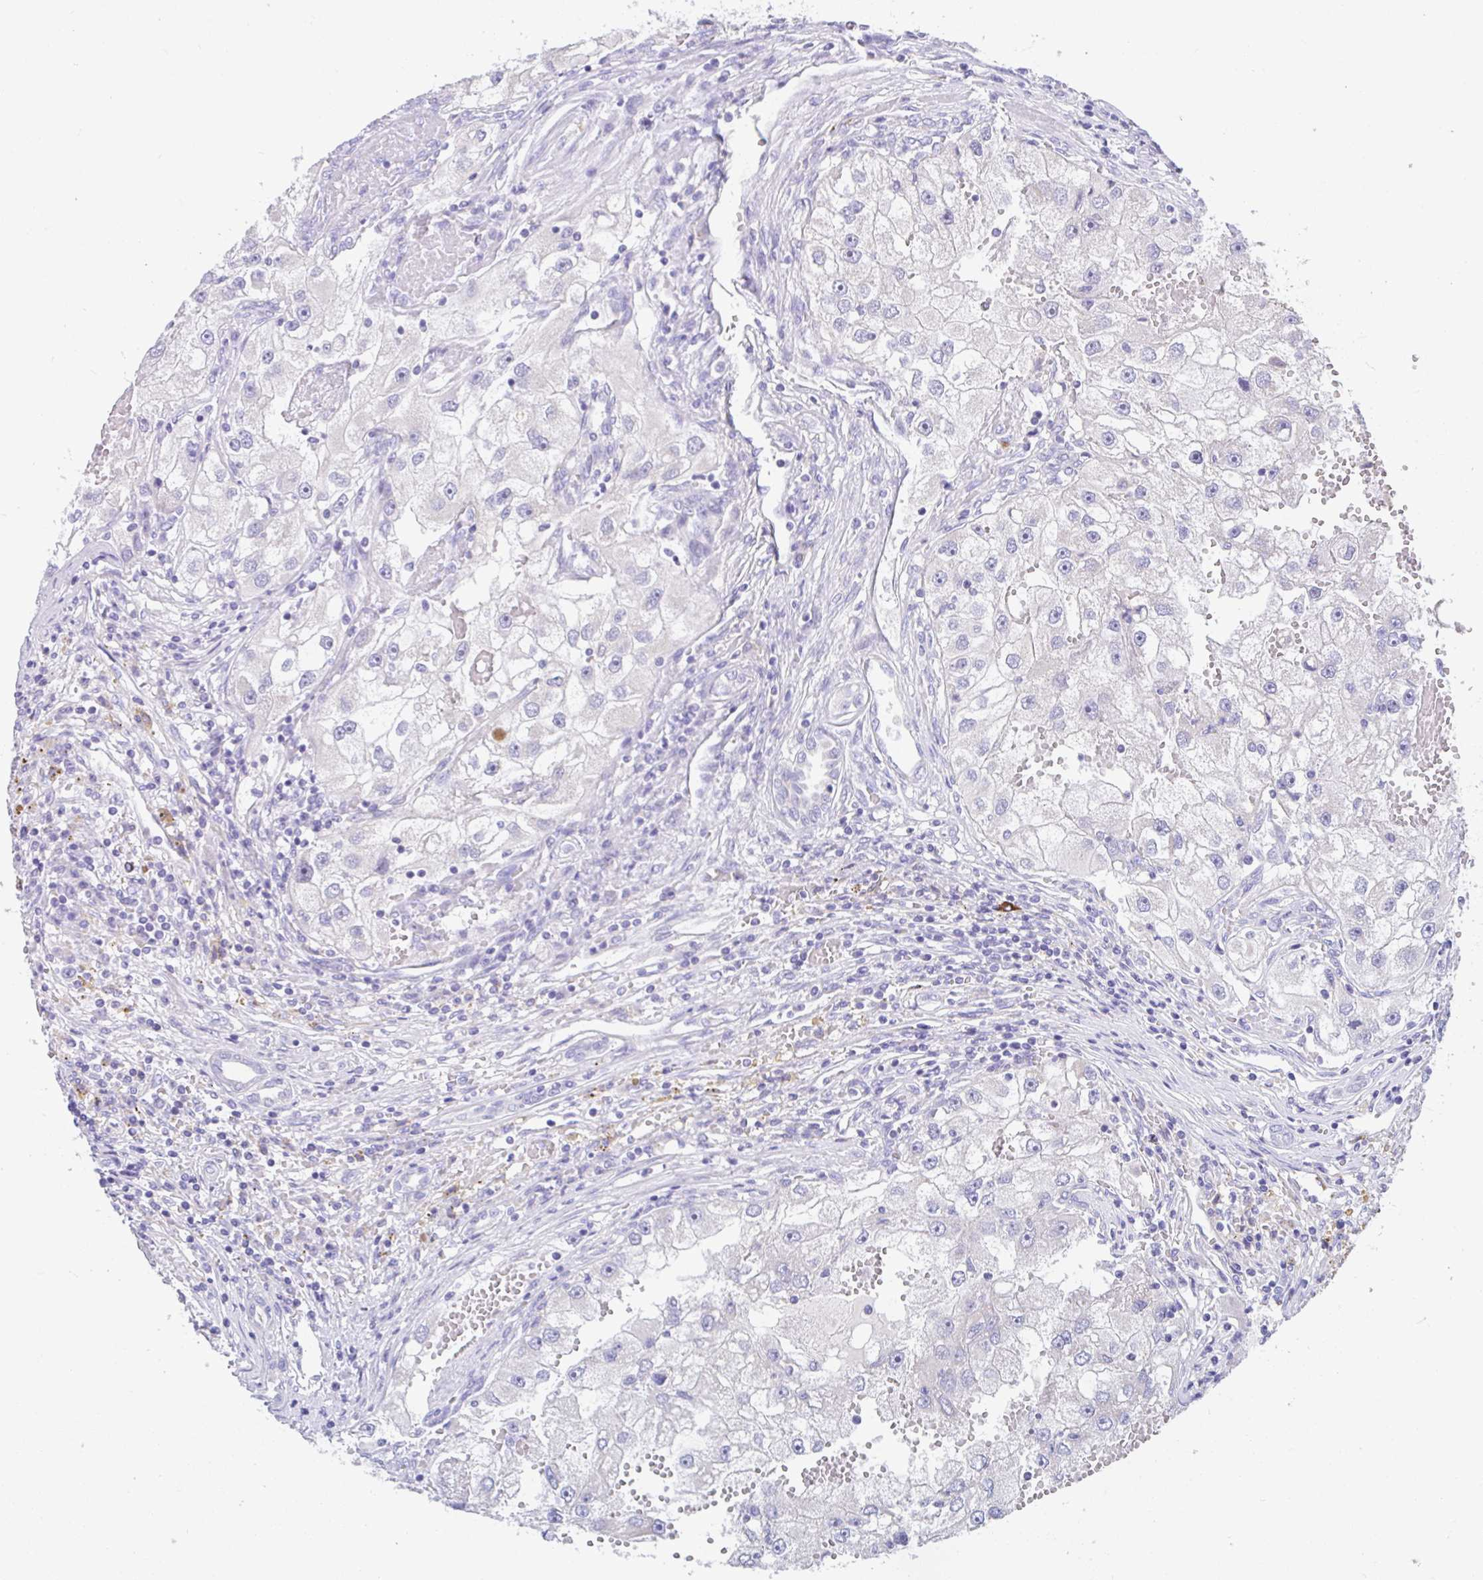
{"staining": {"intensity": "negative", "quantity": "none", "location": "none"}, "tissue": "renal cancer", "cell_type": "Tumor cells", "image_type": "cancer", "snomed": [{"axis": "morphology", "description": "Adenocarcinoma, NOS"}, {"axis": "topography", "description": "Kidney"}], "caption": "This is a photomicrograph of immunohistochemistry staining of renal cancer (adenocarcinoma), which shows no positivity in tumor cells.", "gene": "CCSAP", "patient": {"sex": "male", "age": 63}}